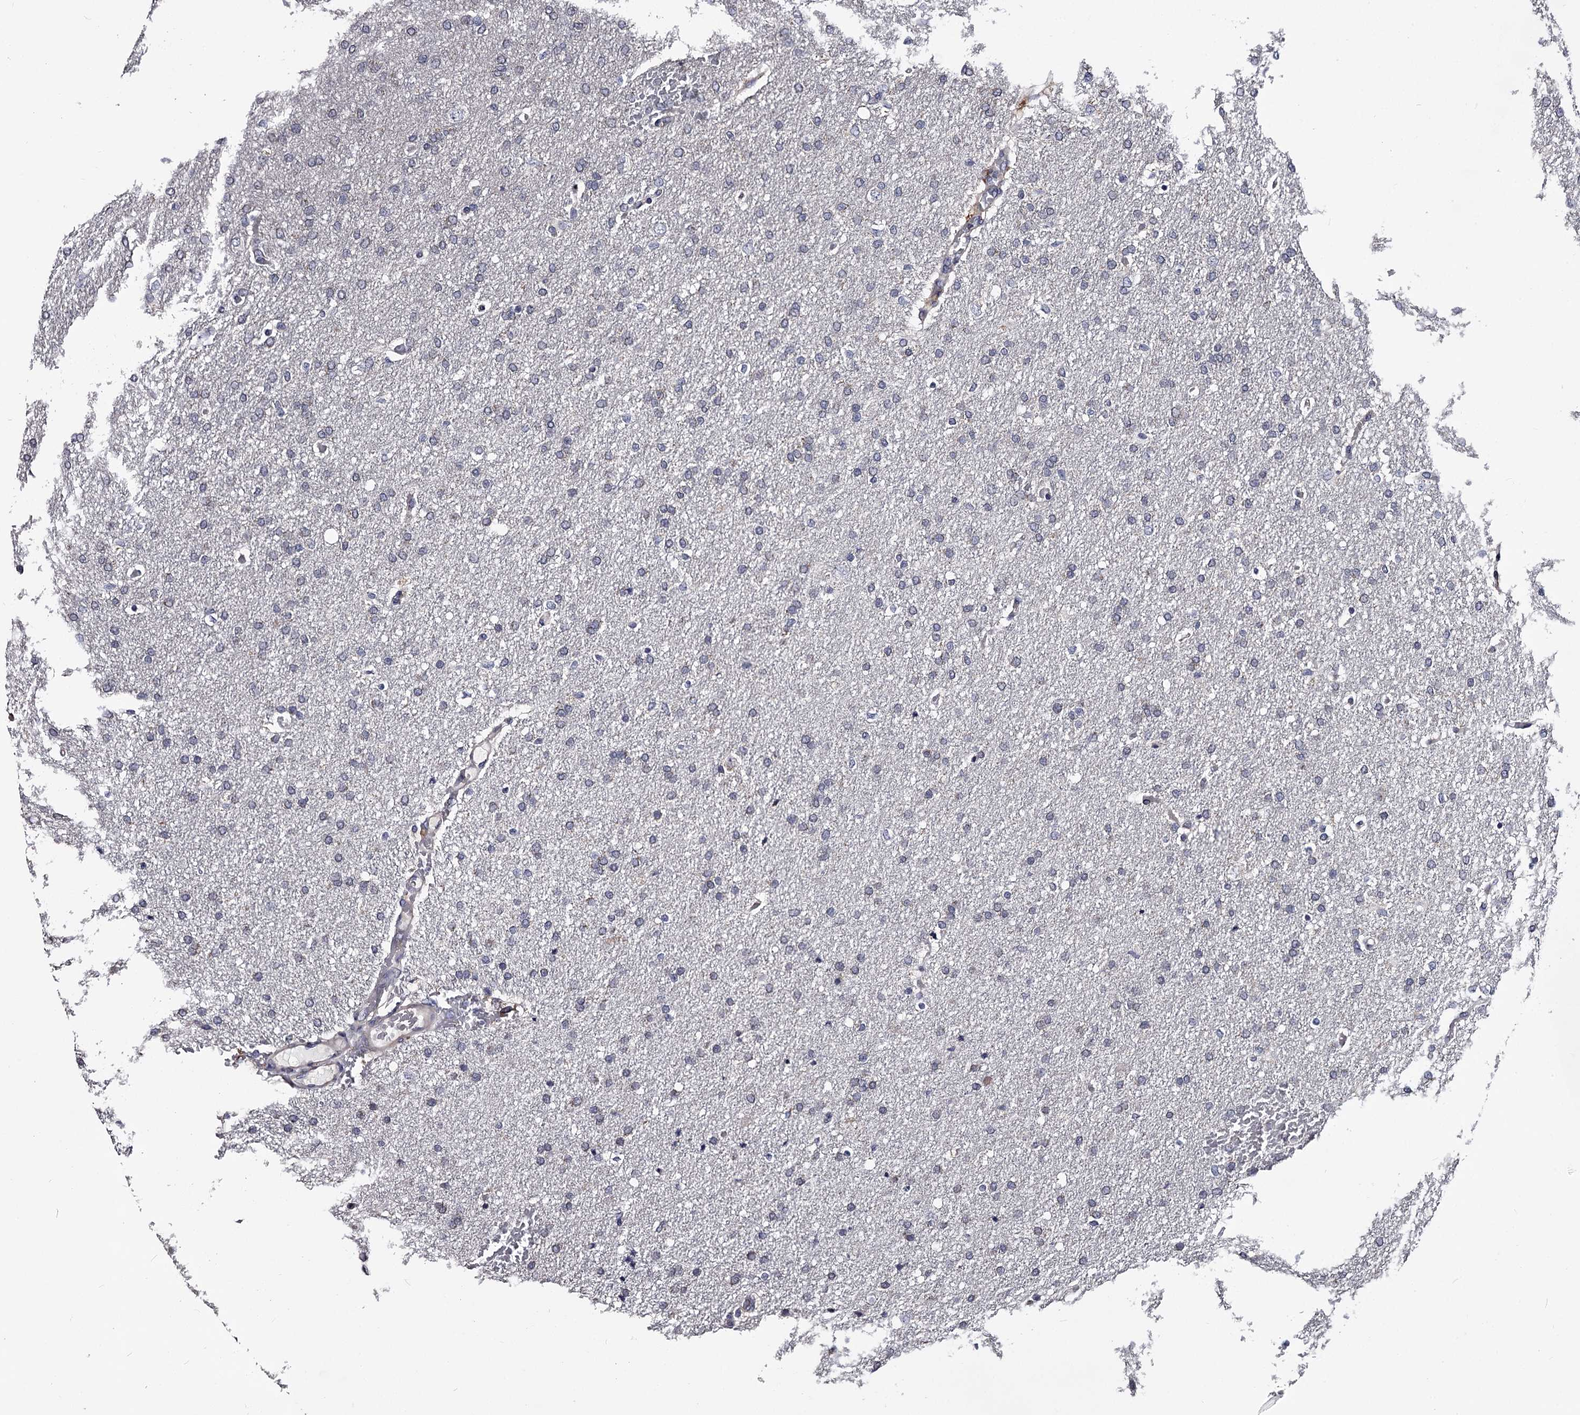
{"staining": {"intensity": "negative", "quantity": "none", "location": "none"}, "tissue": "glioma", "cell_type": "Tumor cells", "image_type": "cancer", "snomed": [{"axis": "morphology", "description": "Glioma, malignant, High grade"}, {"axis": "topography", "description": "Brain"}], "caption": "Immunohistochemistry (IHC) photomicrograph of neoplastic tissue: glioma stained with DAB demonstrates no significant protein expression in tumor cells.", "gene": "GSTO1", "patient": {"sex": "male", "age": 72}}